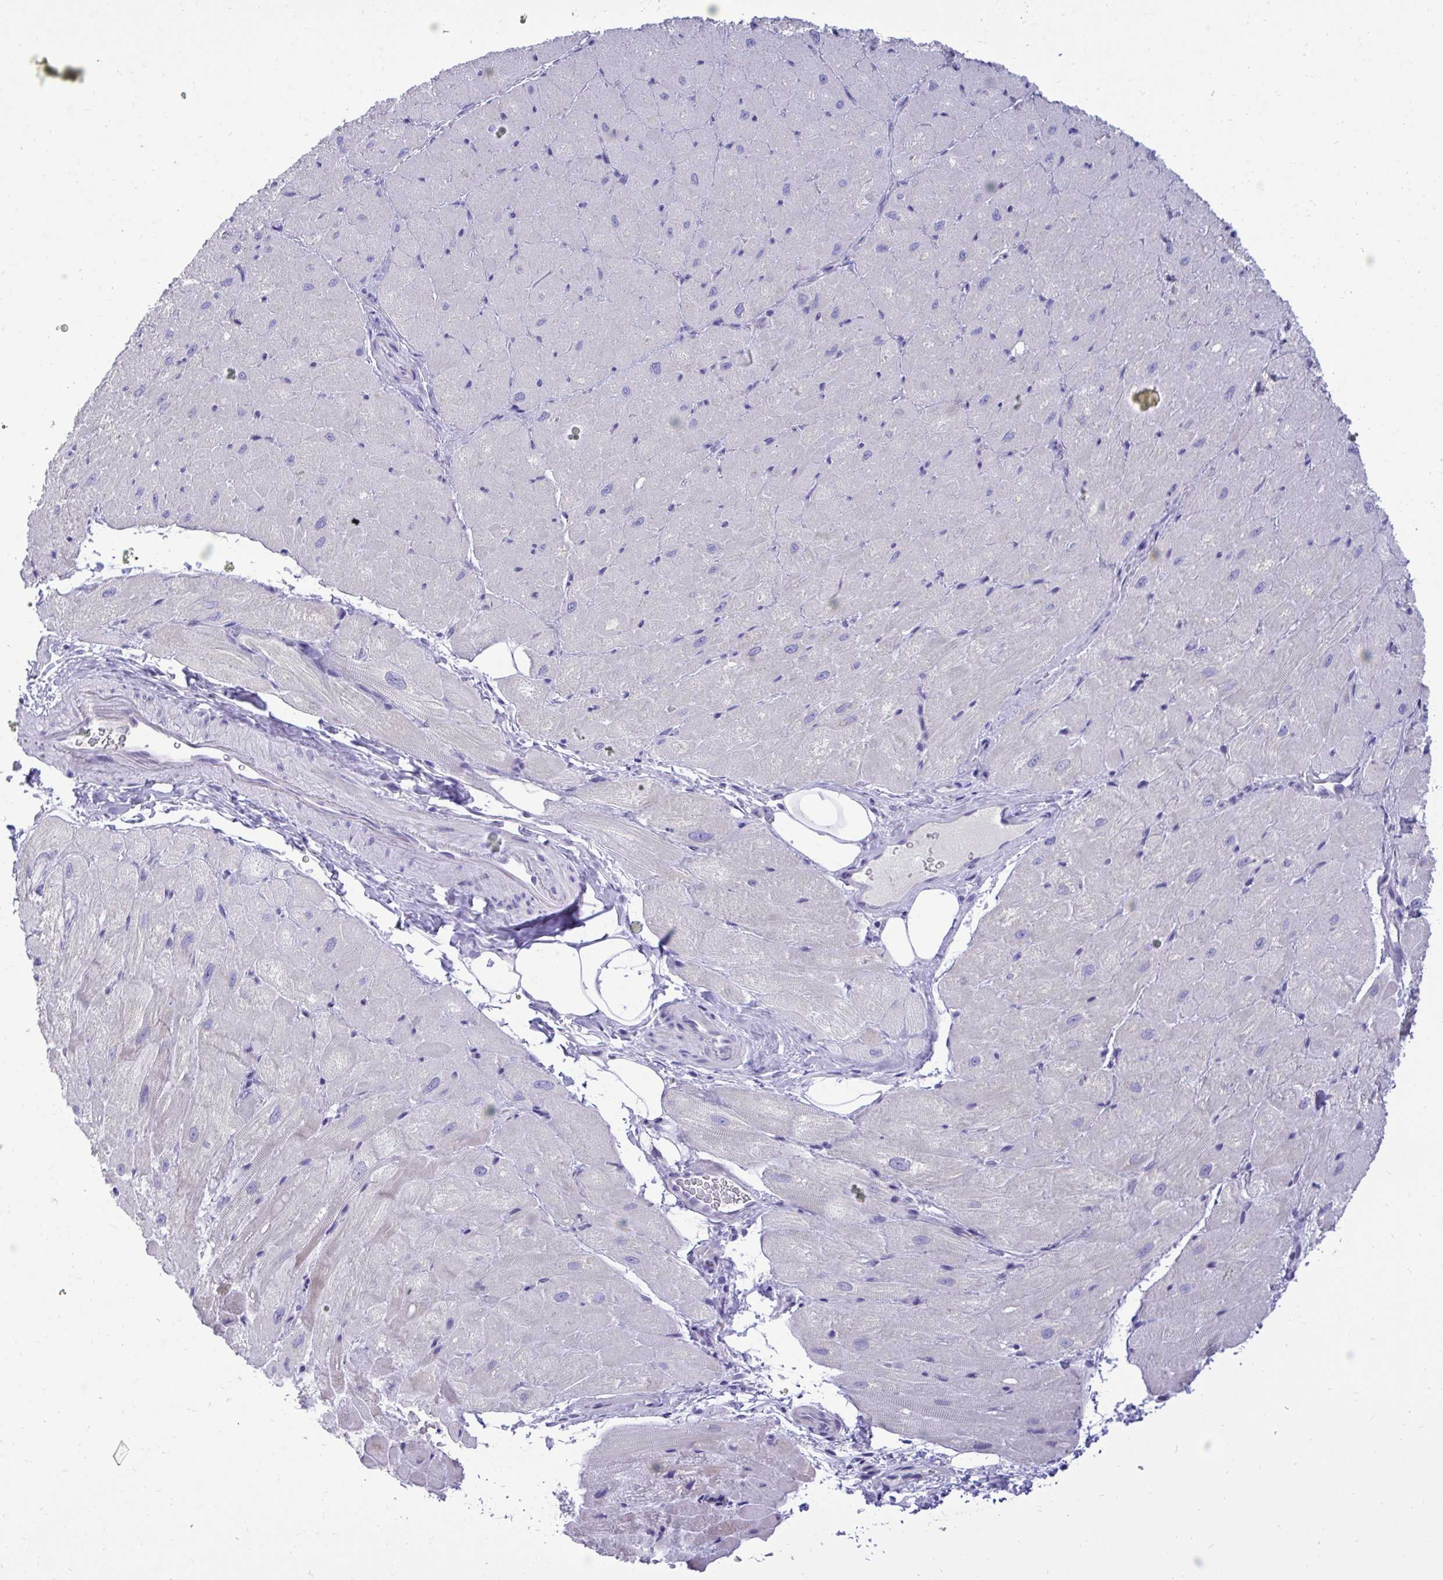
{"staining": {"intensity": "negative", "quantity": "none", "location": "none"}, "tissue": "heart muscle", "cell_type": "Cardiomyocytes", "image_type": "normal", "snomed": [{"axis": "morphology", "description": "Normal tissue, NOS"}, {"axis": "topography", "description": "Heart"}], "caption": "Cardiomyocytes are negative for protein expression in unremarkable human heart muscle. The staining is performed using DAB (3,3'-diaminobenzidine) brown chromogen with nuclei counter-stained in using hematoxylin.", "gene": "TMCO5A", "patient": {"sex": "male", "age": 62}}